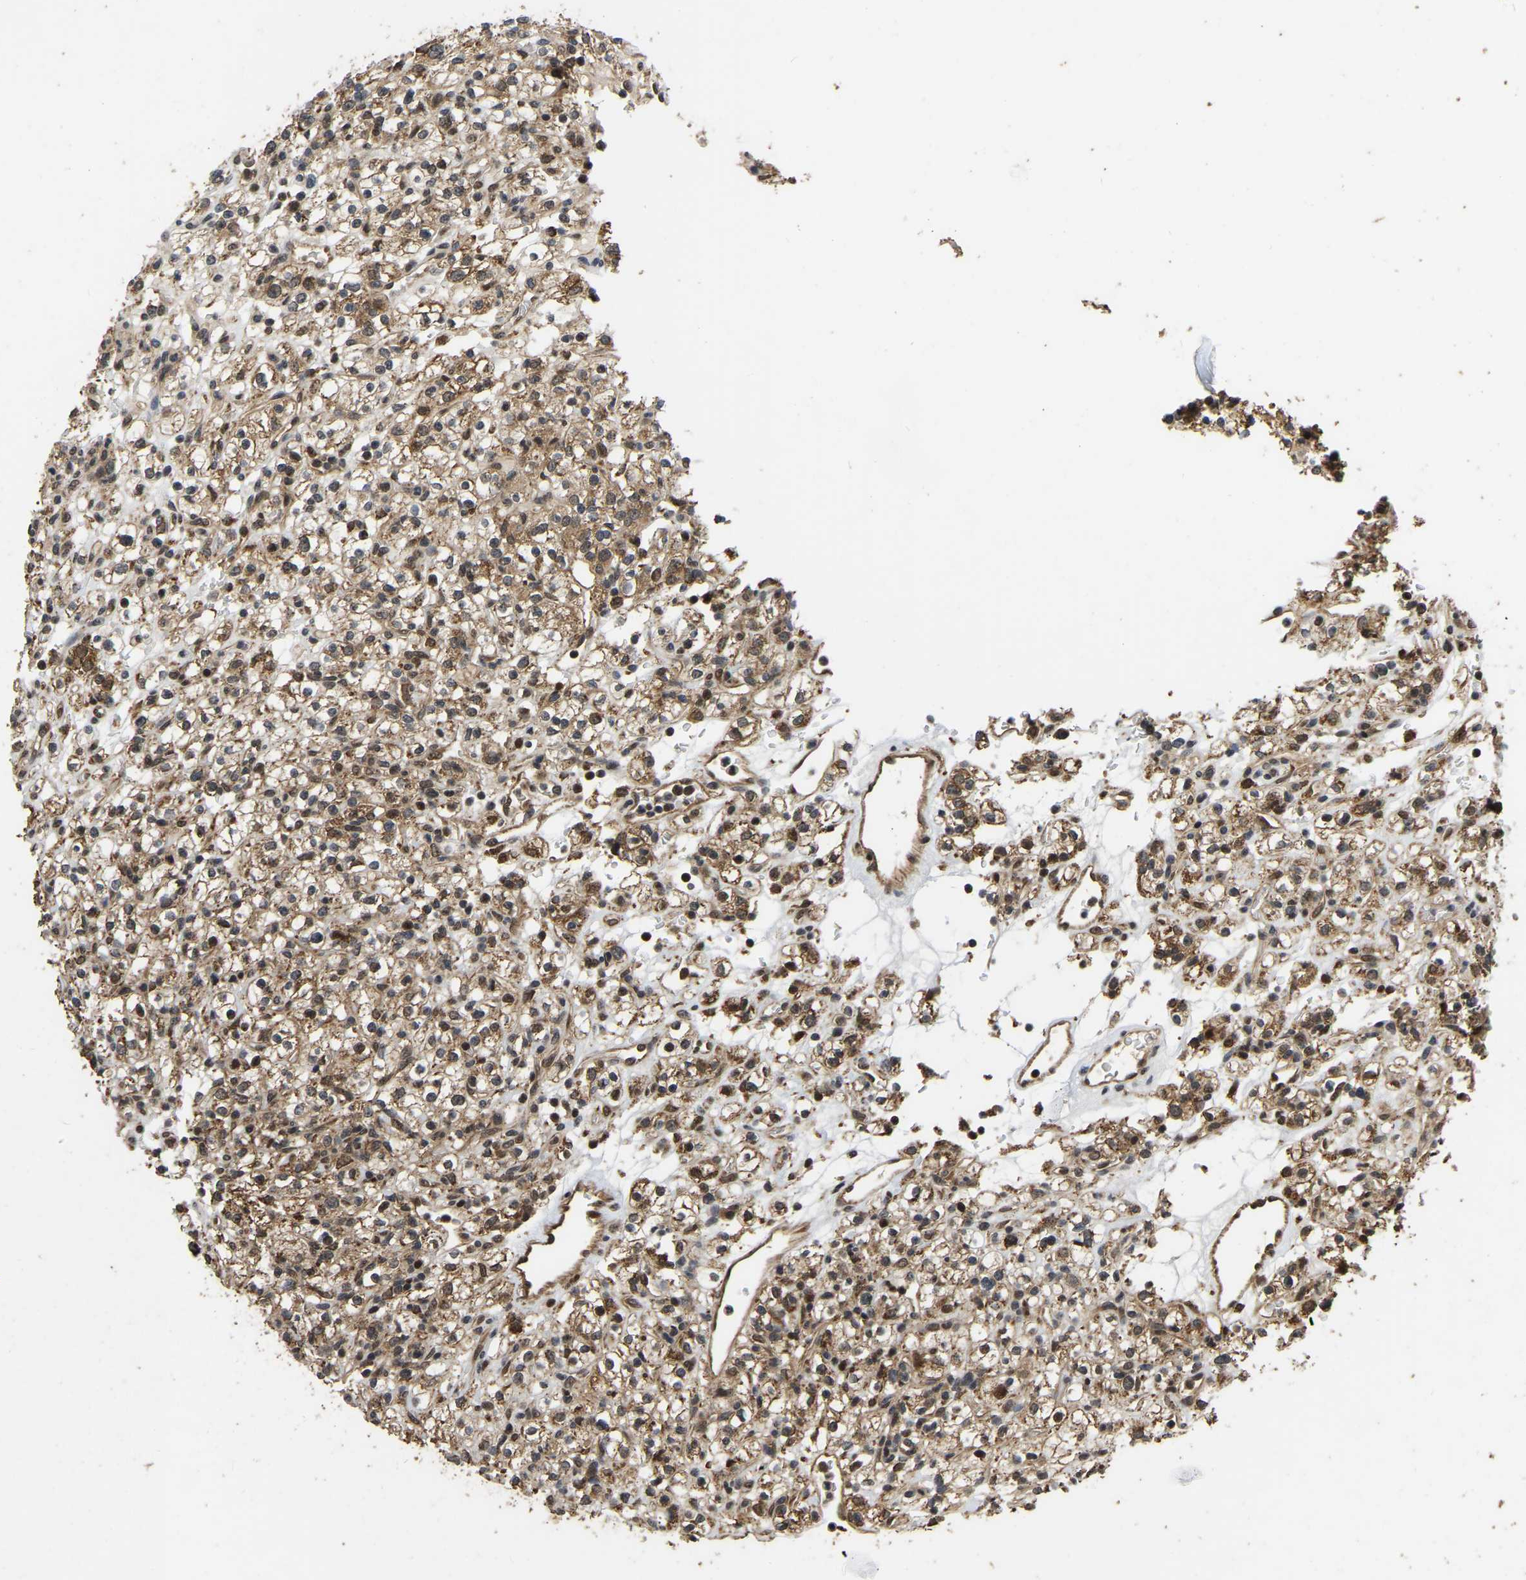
{"staining": {"intensity": "moderate", "quantity": ">75%", "location": "cytoplasmic/membranous,nuclear"}, "tissue": "renal cancer", "cell_type": "Tumor cells", "image_type": "cancer", "snomed": [{"axis": "morphology", "description": "Normal tissue, NOS"}, {"axis": "morphology", "description": "Adenocarcinoma, NOS"}, {"axis": "topography", "description": "Kidney"}], "caption": "Renal cancer (adenocarcinoma) stained with a brown dye displays moderate cytoplasmic/membranous and nuclear positive staining in approximately >75% of tumor cells.", "gene": "CIAO1", "patient": {"sex": "female", "age": 72}}